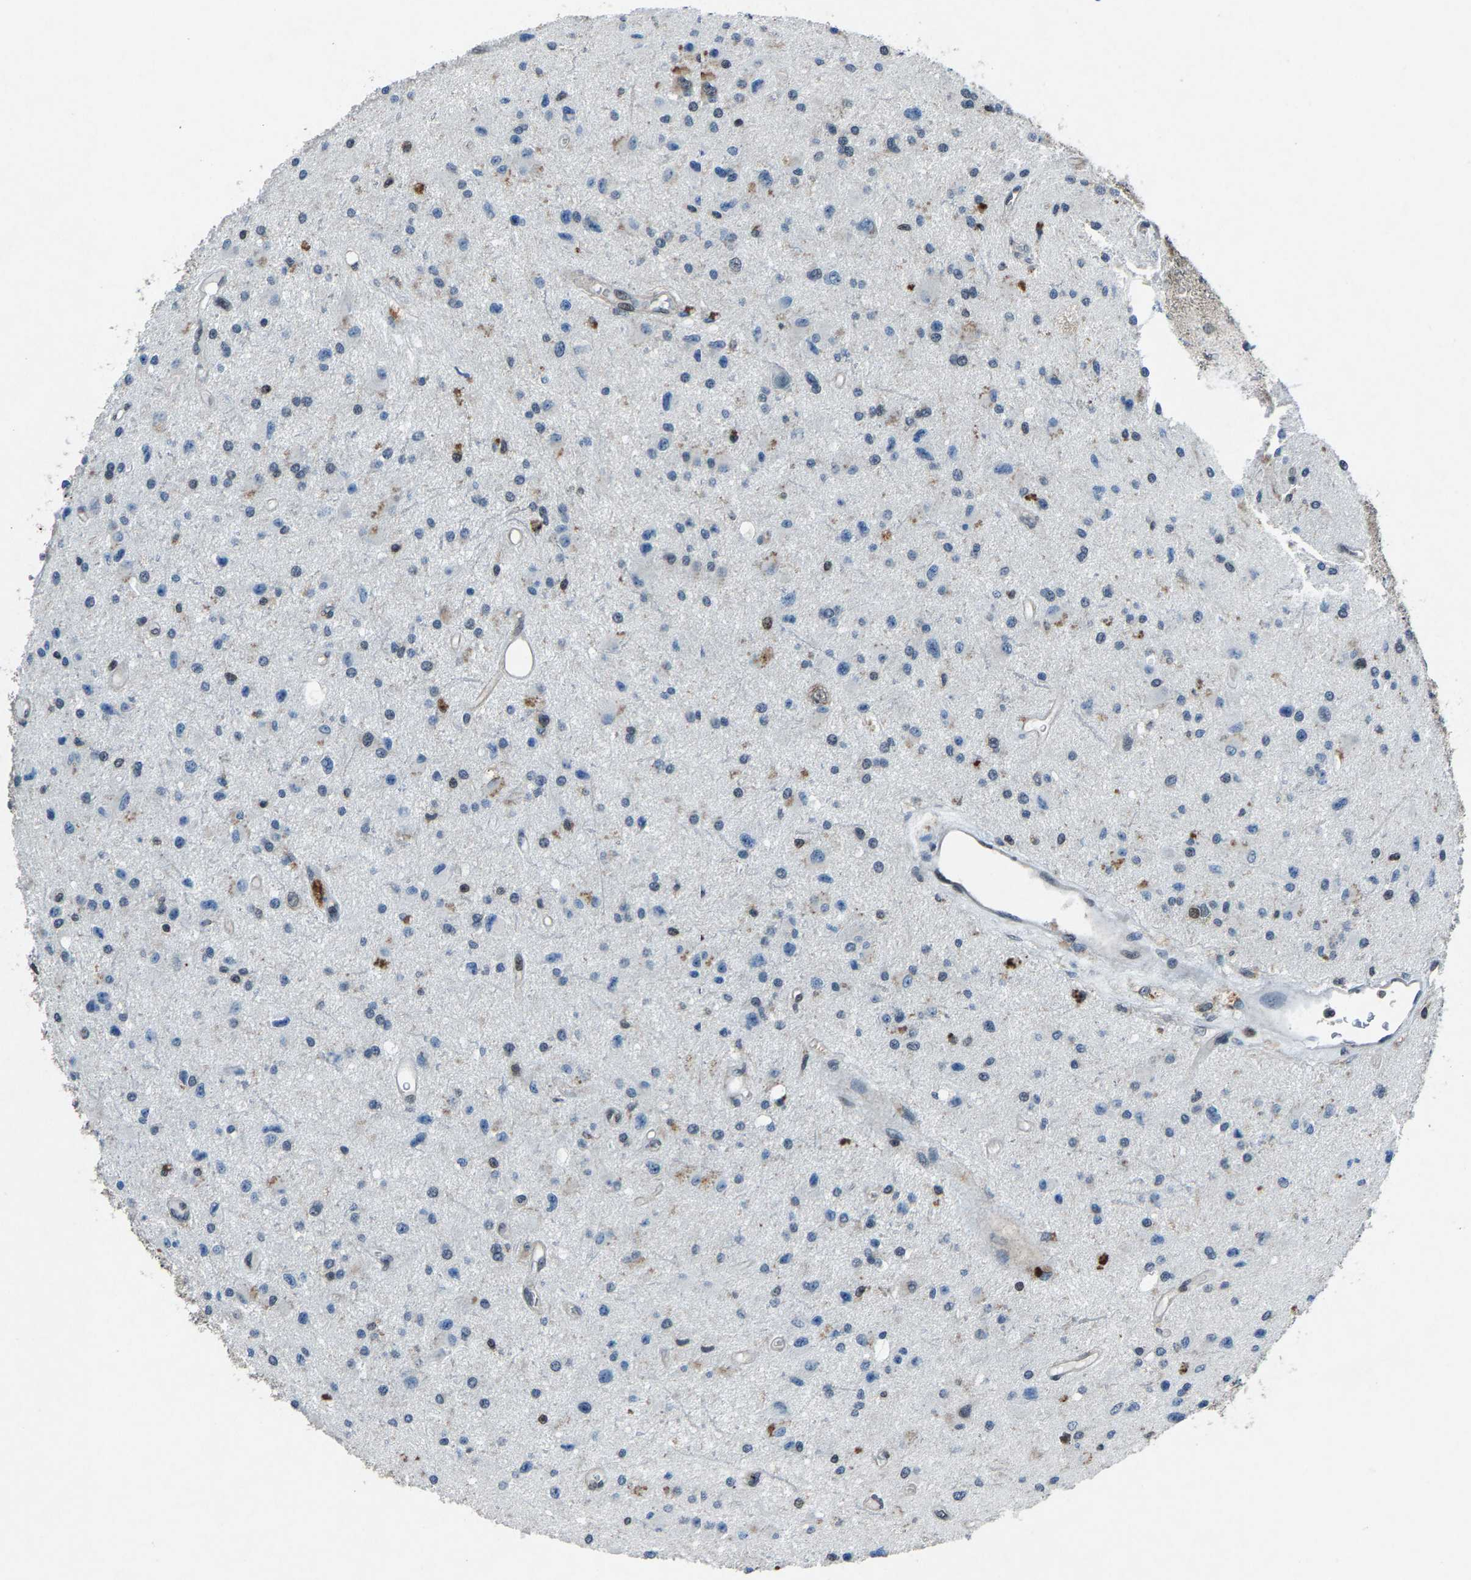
{"staining": {"intensity": "moderate", "quantity": "<25%", "location": "cytoplasmic/membranous,nuclear"}, "tissue": "glioma", "cell_type": "Tumor cells", "image_type": "cancer", "snomed": [{"axis": "morphology", "description": "Glioma, malignant, Low grade"}, {"axis": "topography", "description": "Brain"}], "caption": "This is a histology image of IHC staining of glioma, which shows moderate staining in the cytoplasmic/membranous and nuclear of tumor cells.", "gene": "ATXN3", "patient": {"sex": "male", "age": 58}}